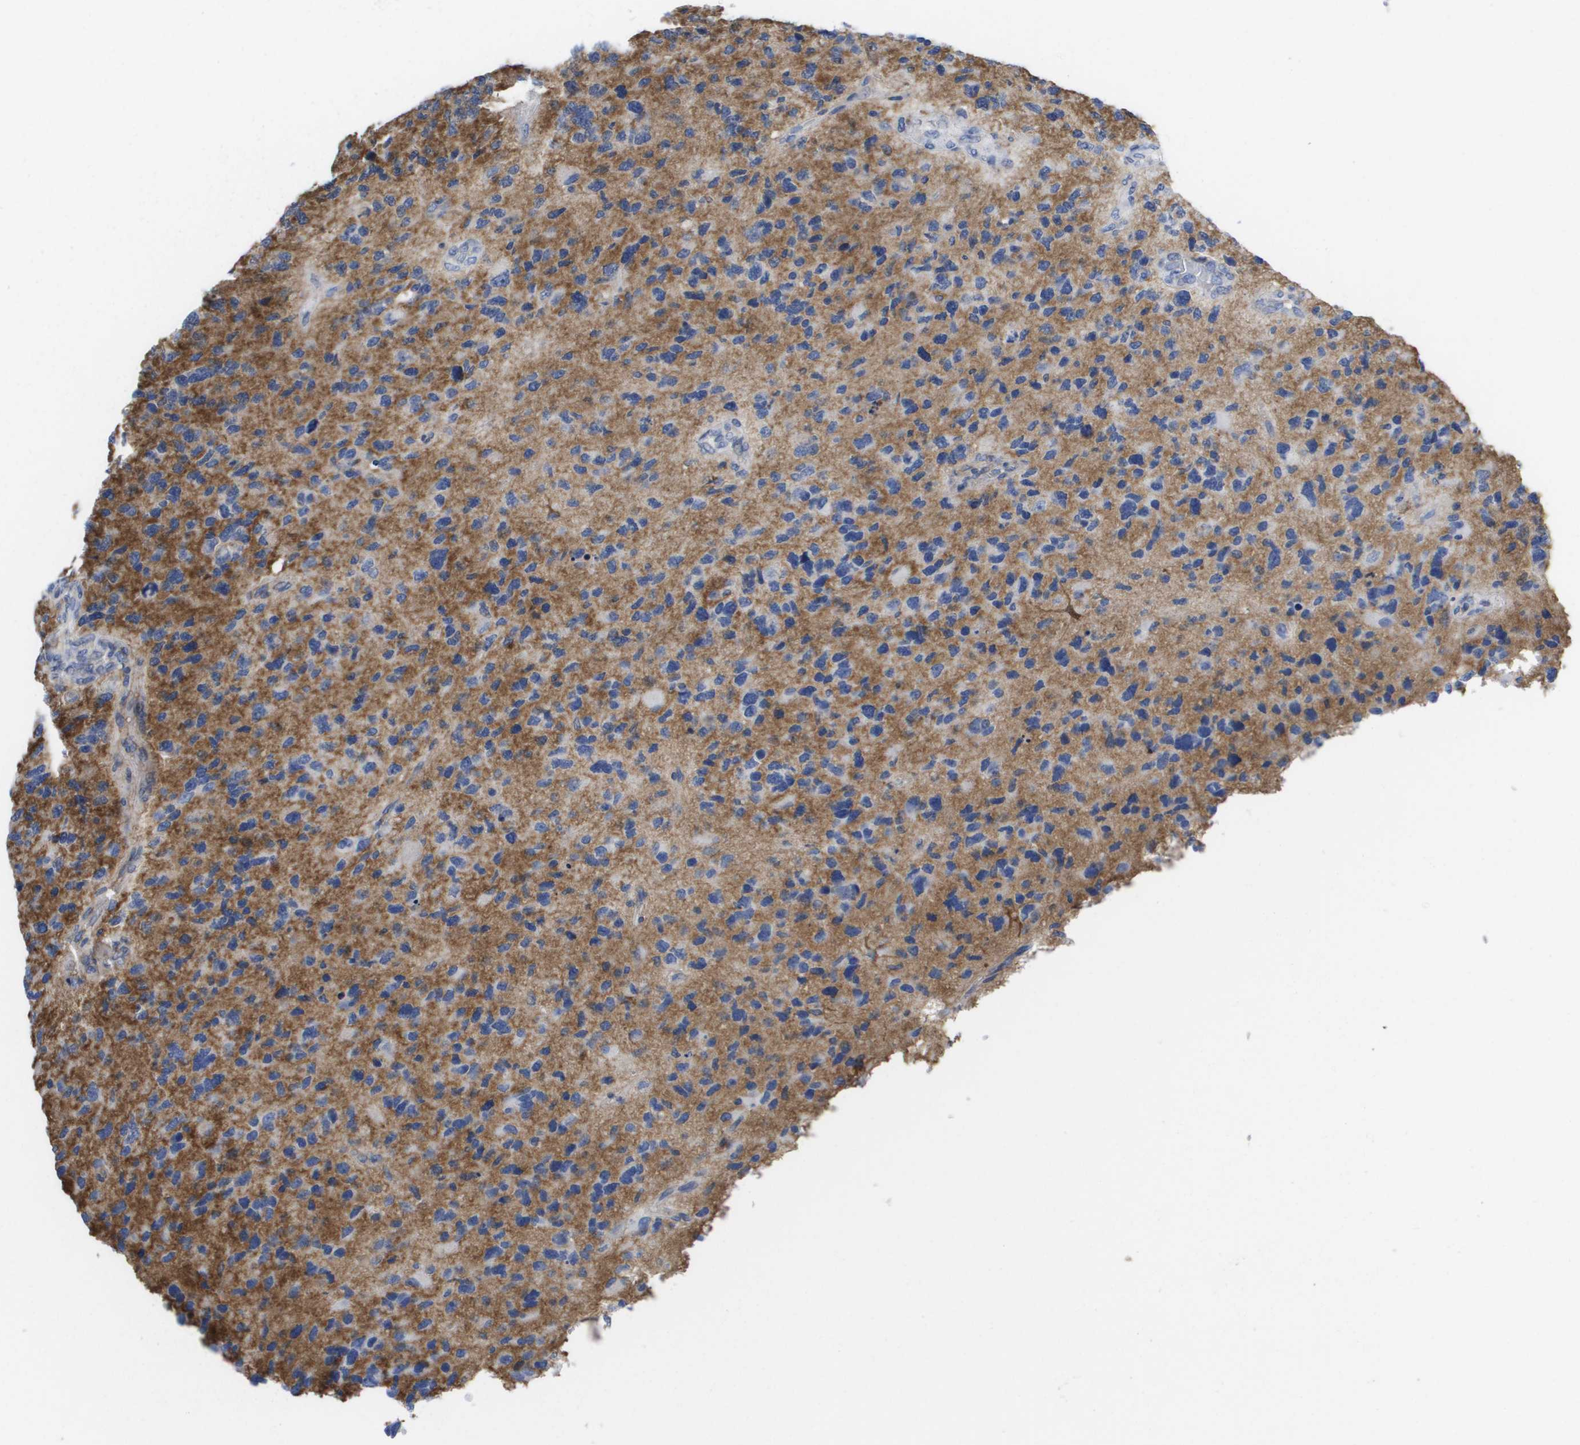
{"staining": {"intensity": "negative", "quantity": "none", "location": "none"}, "tissue": "glioma", "cell_type": "Tumor cells", "image_type": "cancer", "snomed": [{"axis": "morphology", "description": "Glioma, malignant, High grade"}, {"axis": "topography", "description": "Brain"}], "caption": "Immunohistochemistry (IHC) histopathology image of glioma stained for a protein (brown), which displays no expression in tumor cells.", "gene": "SERPINC1", "patient": {"sex": "female", "age": 58}}